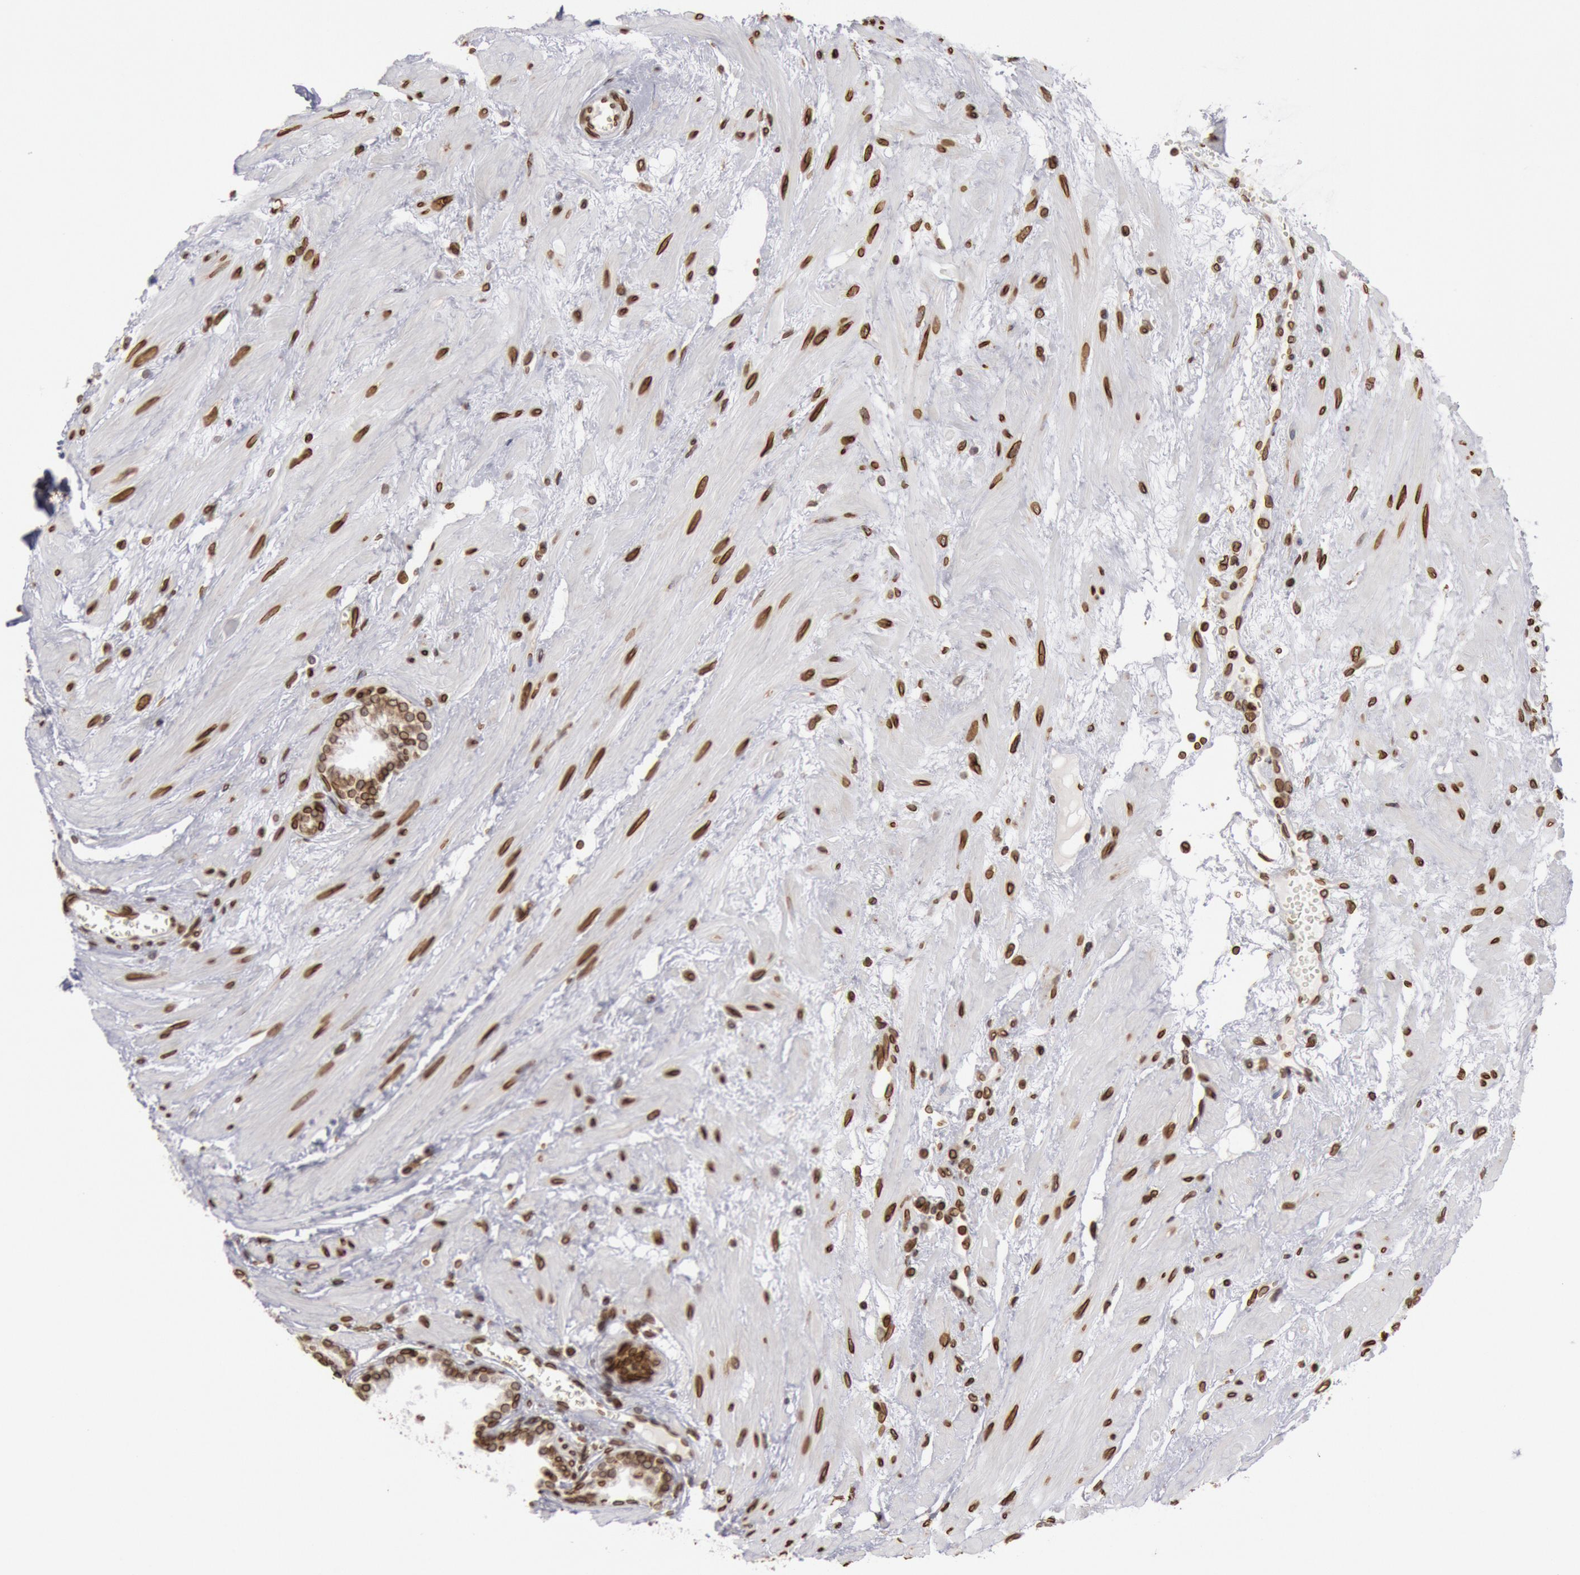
{"staining": {"intensity": "strong", "quantity": ">75%", "location": "nuclear"}, "tissue": "prostate", "cell_type": "Glandular cells", "image_type": "normal", "snomed": [{"axis": "morphology", "description": "Normal tissue, NOS"}, {"axis": "topography", "description": "Prostate"}], "caption": "The photomicrograph shows staining of normal prostate, revealing strong nuclear protein staining (brown color) within glandular cells. (DAB IHC with brightfield microscopy, high magnification).", "gene": "SUN2", "patient": {"sex": "male", "age": 64}}